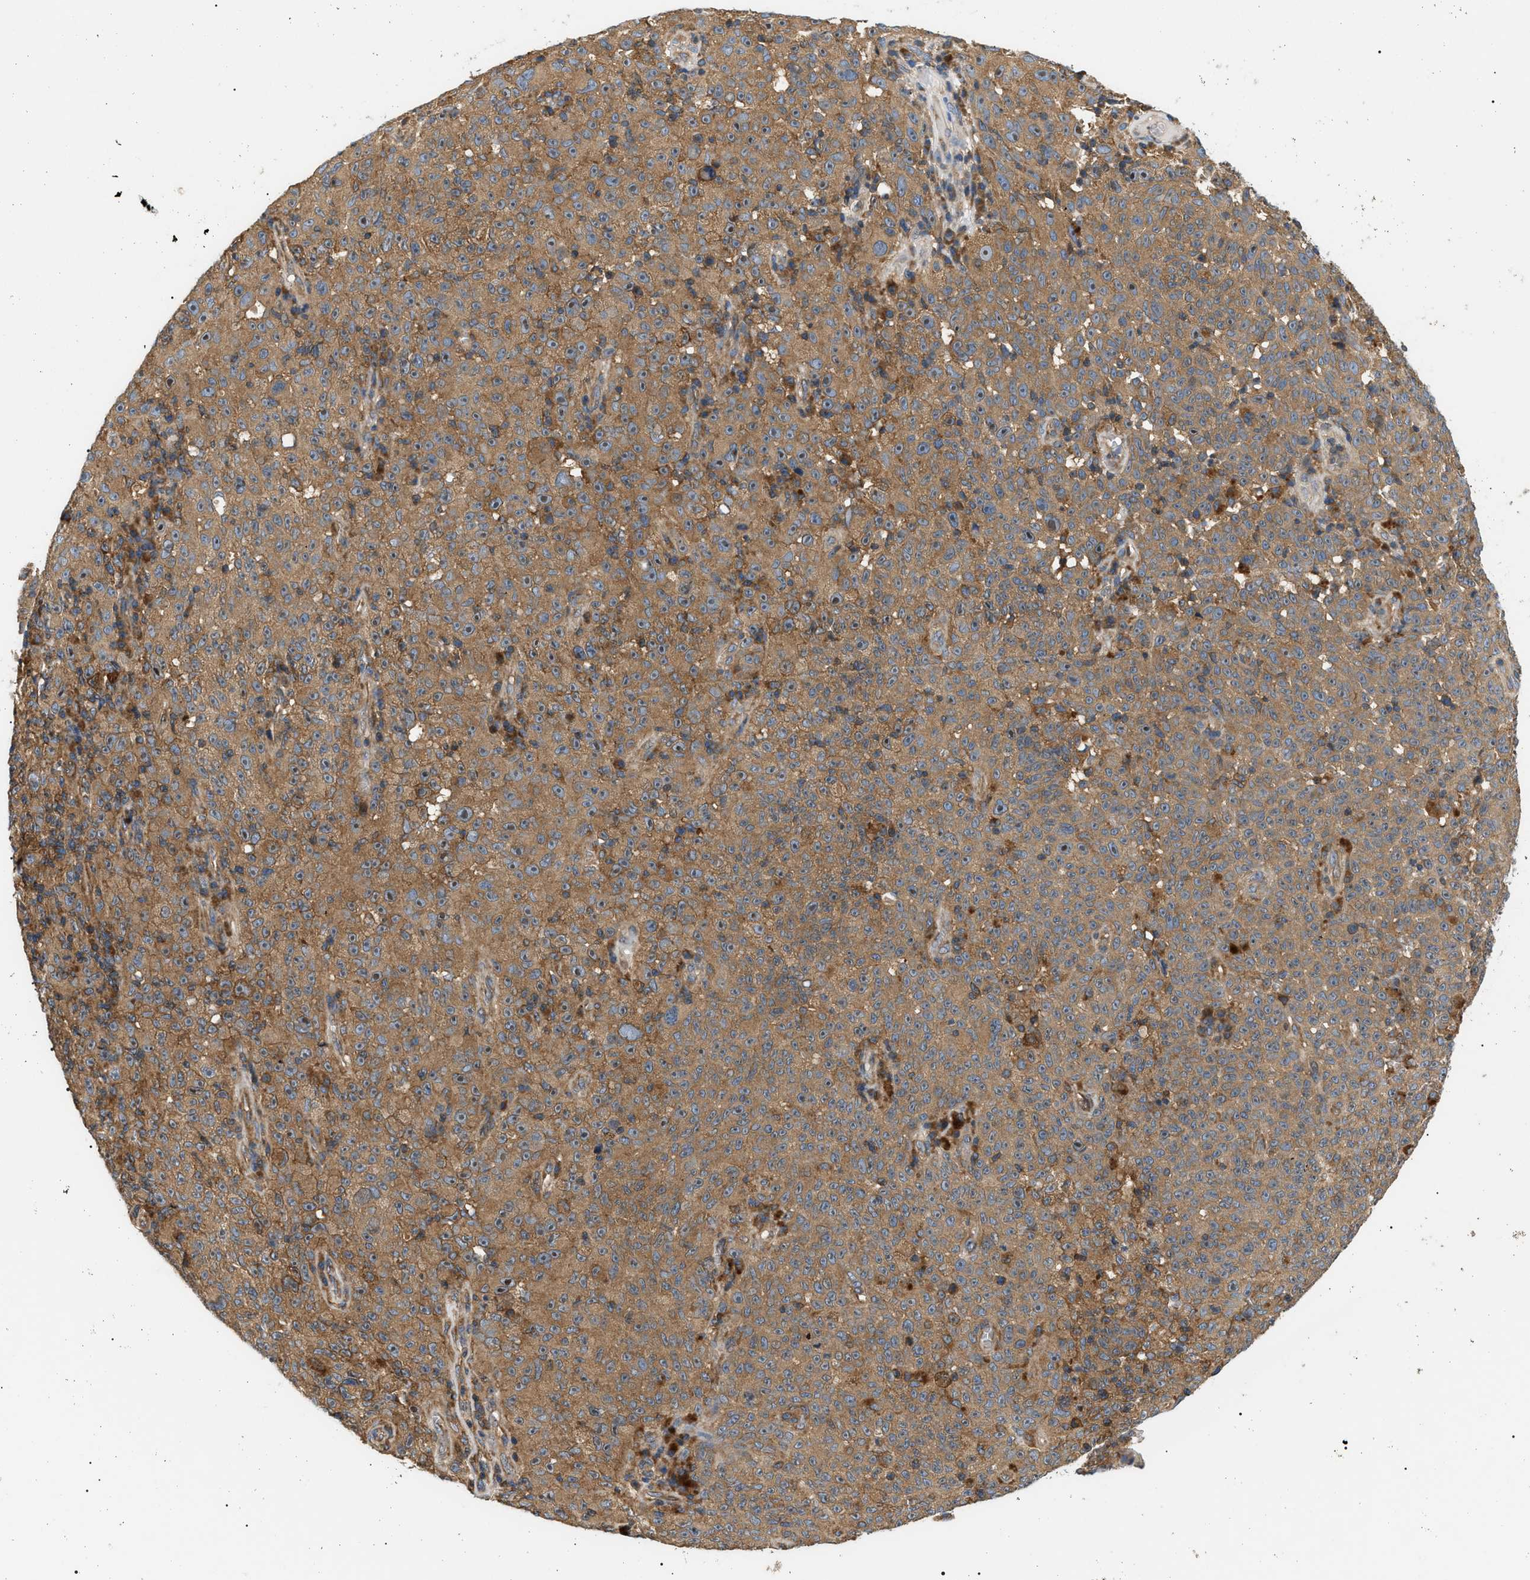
{"staining": {"intensity": "moderate", "quantity": ">75%", "location": "cytoplasmic/membranous"}, "tissue": "melanoma", "cell_type": "Tumor cells", "image_type": "cancer", "snomed": [{"axis": "morphology", "description": "Malignant melanoma, NOS"}, {"axis": "topography", "description": "Skin"}], "caption": "Moderate cytoplasmic/membranous protein expression is present in approximately >75% of tumor cells in malignant melanoma.", "gene": "PPM1B", "patient": {"sex": "female", "age": 82}}